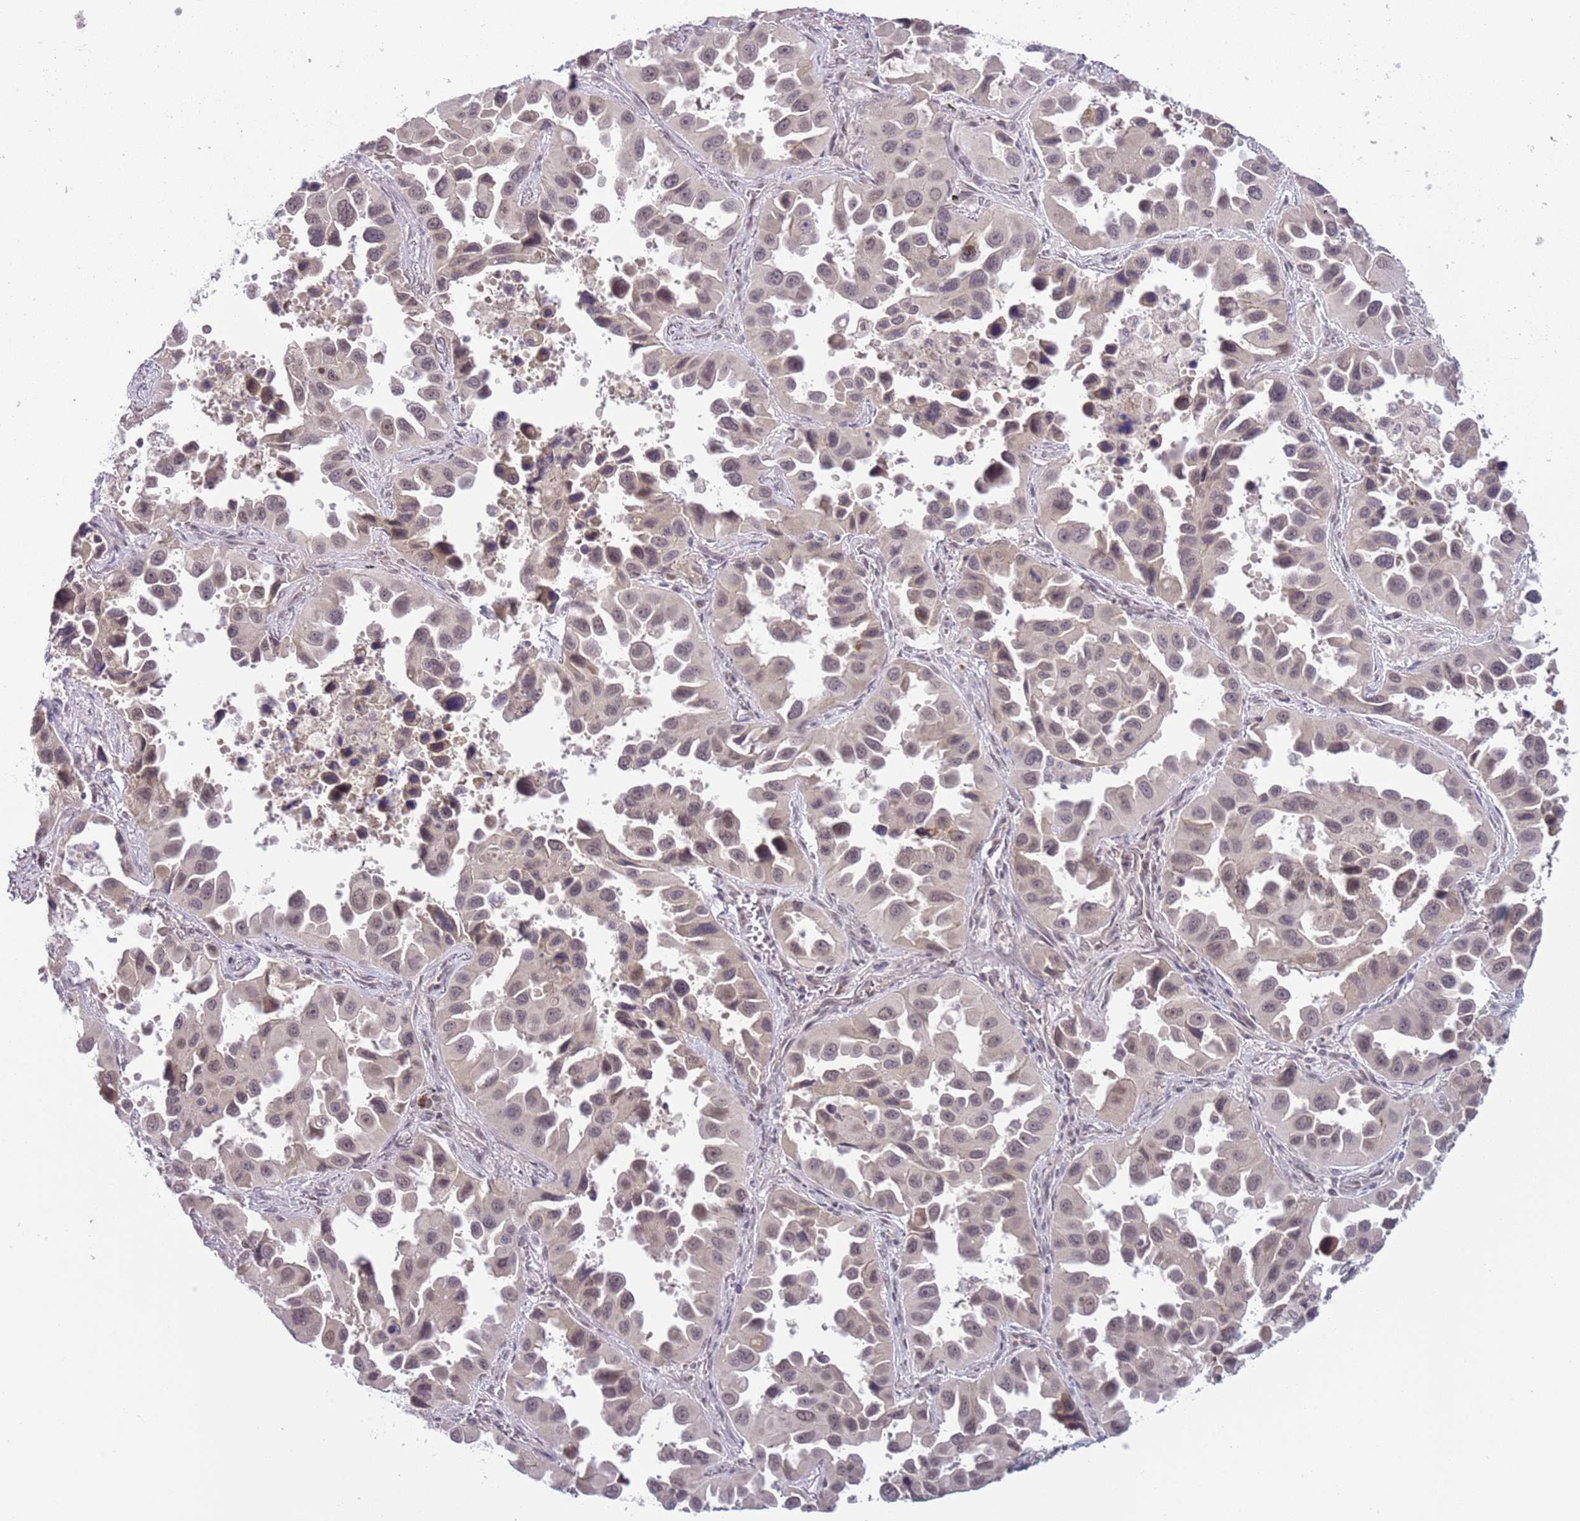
{"staining": {"intensity": "negative", "quantity": "none", "location": "none"}, "tissue": "lung cancer", "cell_type": "Tumor cells", "image_type": "cancer", "snomed": [{"axis": "morphology", "description": "Adenocarcinoma, NOS"}, {"axis": "topography", "description": "Lung"}], "caption": "Immunohistochemistry (IHC) of lung cancer (adenocarcinoma) shows no expression in tumor cells. (Stains: DAB immunohistochemistry (IHC) with hematoxylin counter stain, Microscopy: brightfield microscopy at high magnification).", "gene": "TM2D1", "patient": {"sex": "male", "age": 66}}